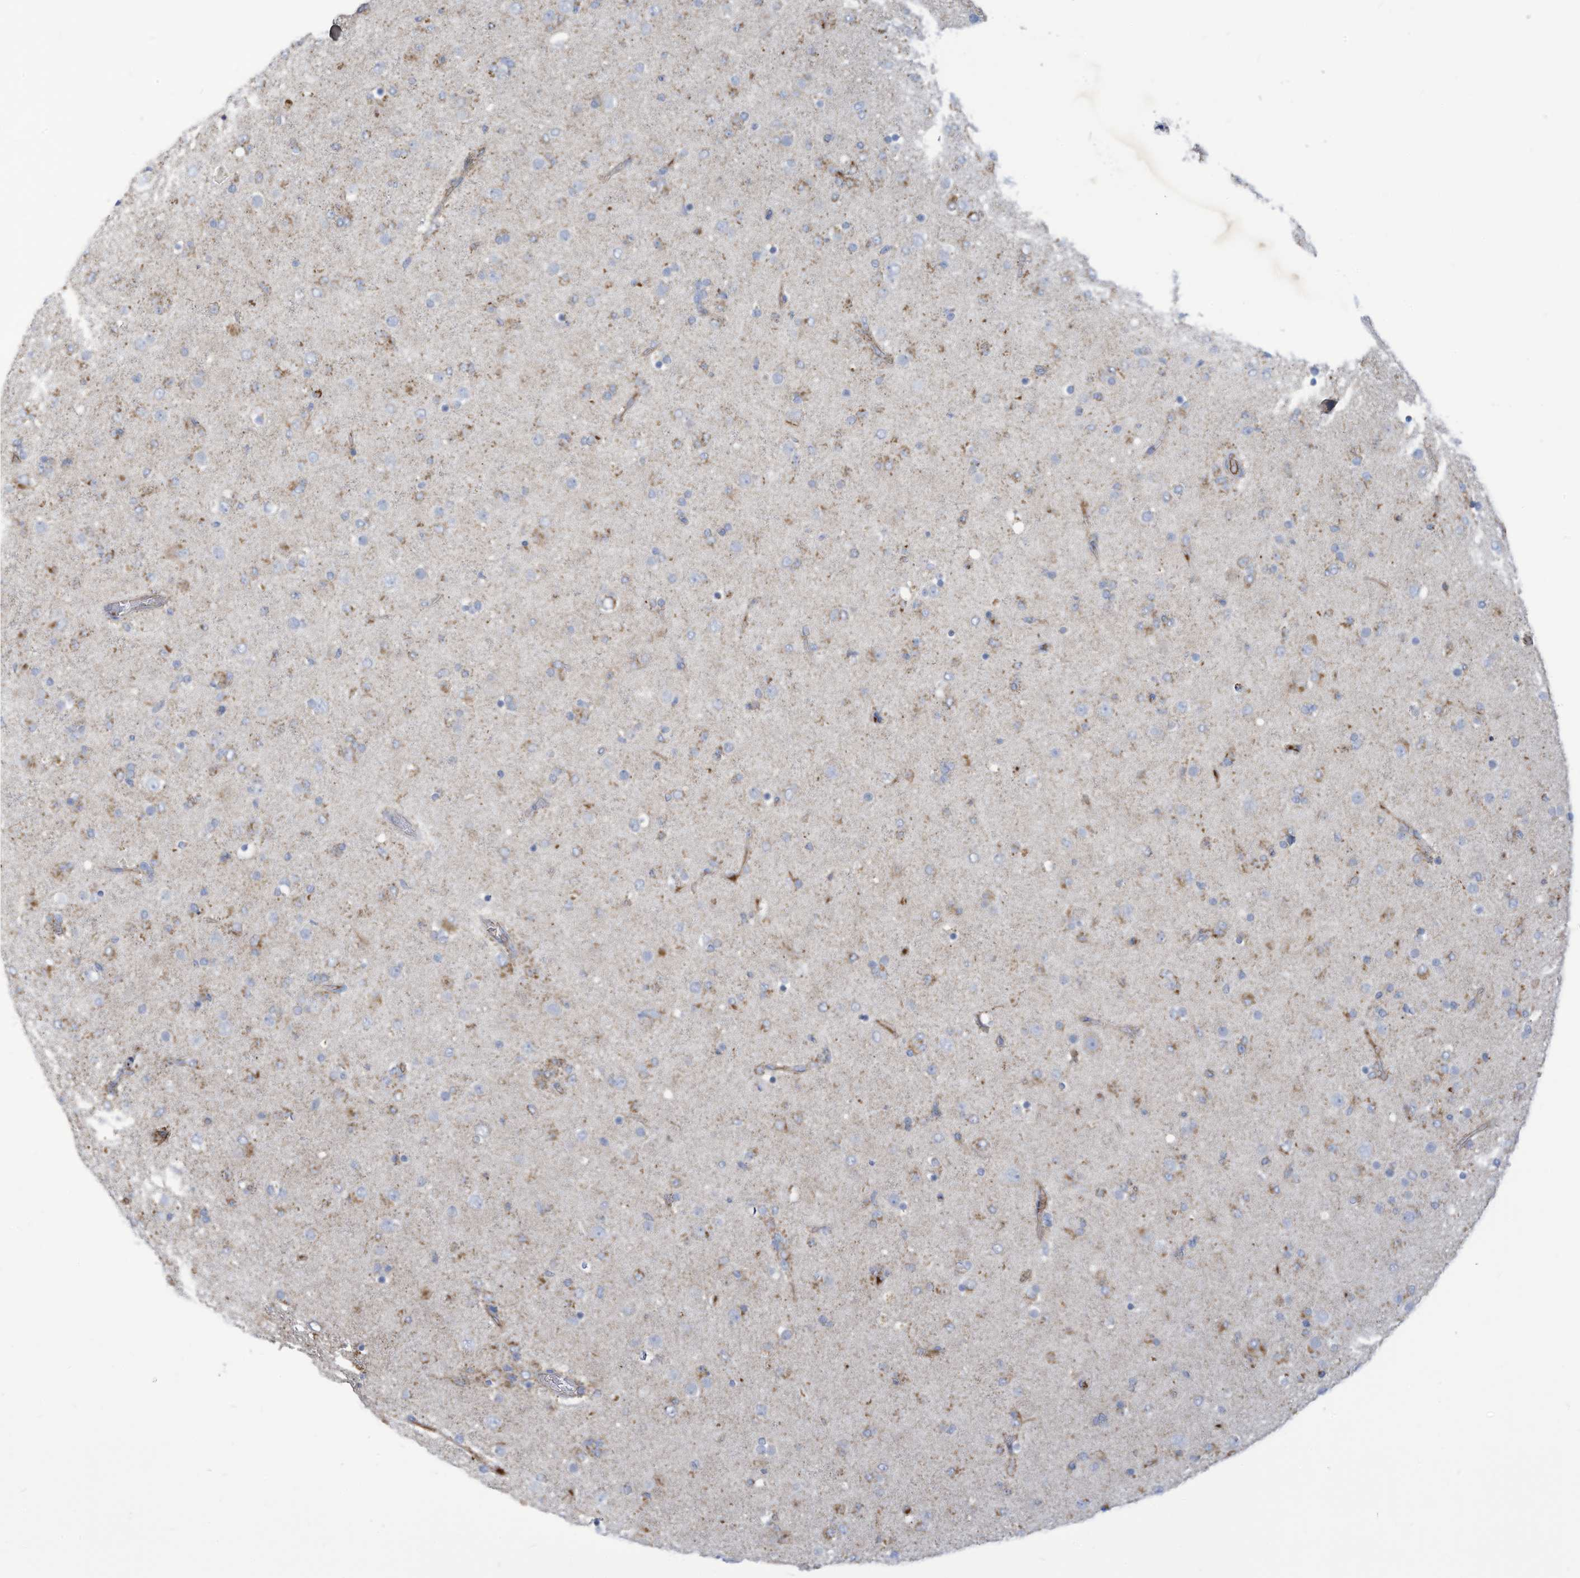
{"staining": {"intensity": "negative", "quantity": "none", "location": "none"}, "tissue": "glioma", "cell_type": "Tumor cells", "image_type": "cancer", "snomed": [{"axis": "morphology", "description": "Glioma, malignant, Low grade"}, {"axis": "topography", "description": "Brain"}], "caption": "Tumor cells show no significant staining in glioma.", "gene": "NLN", "patient": {"sex": "male", "age": 65}}